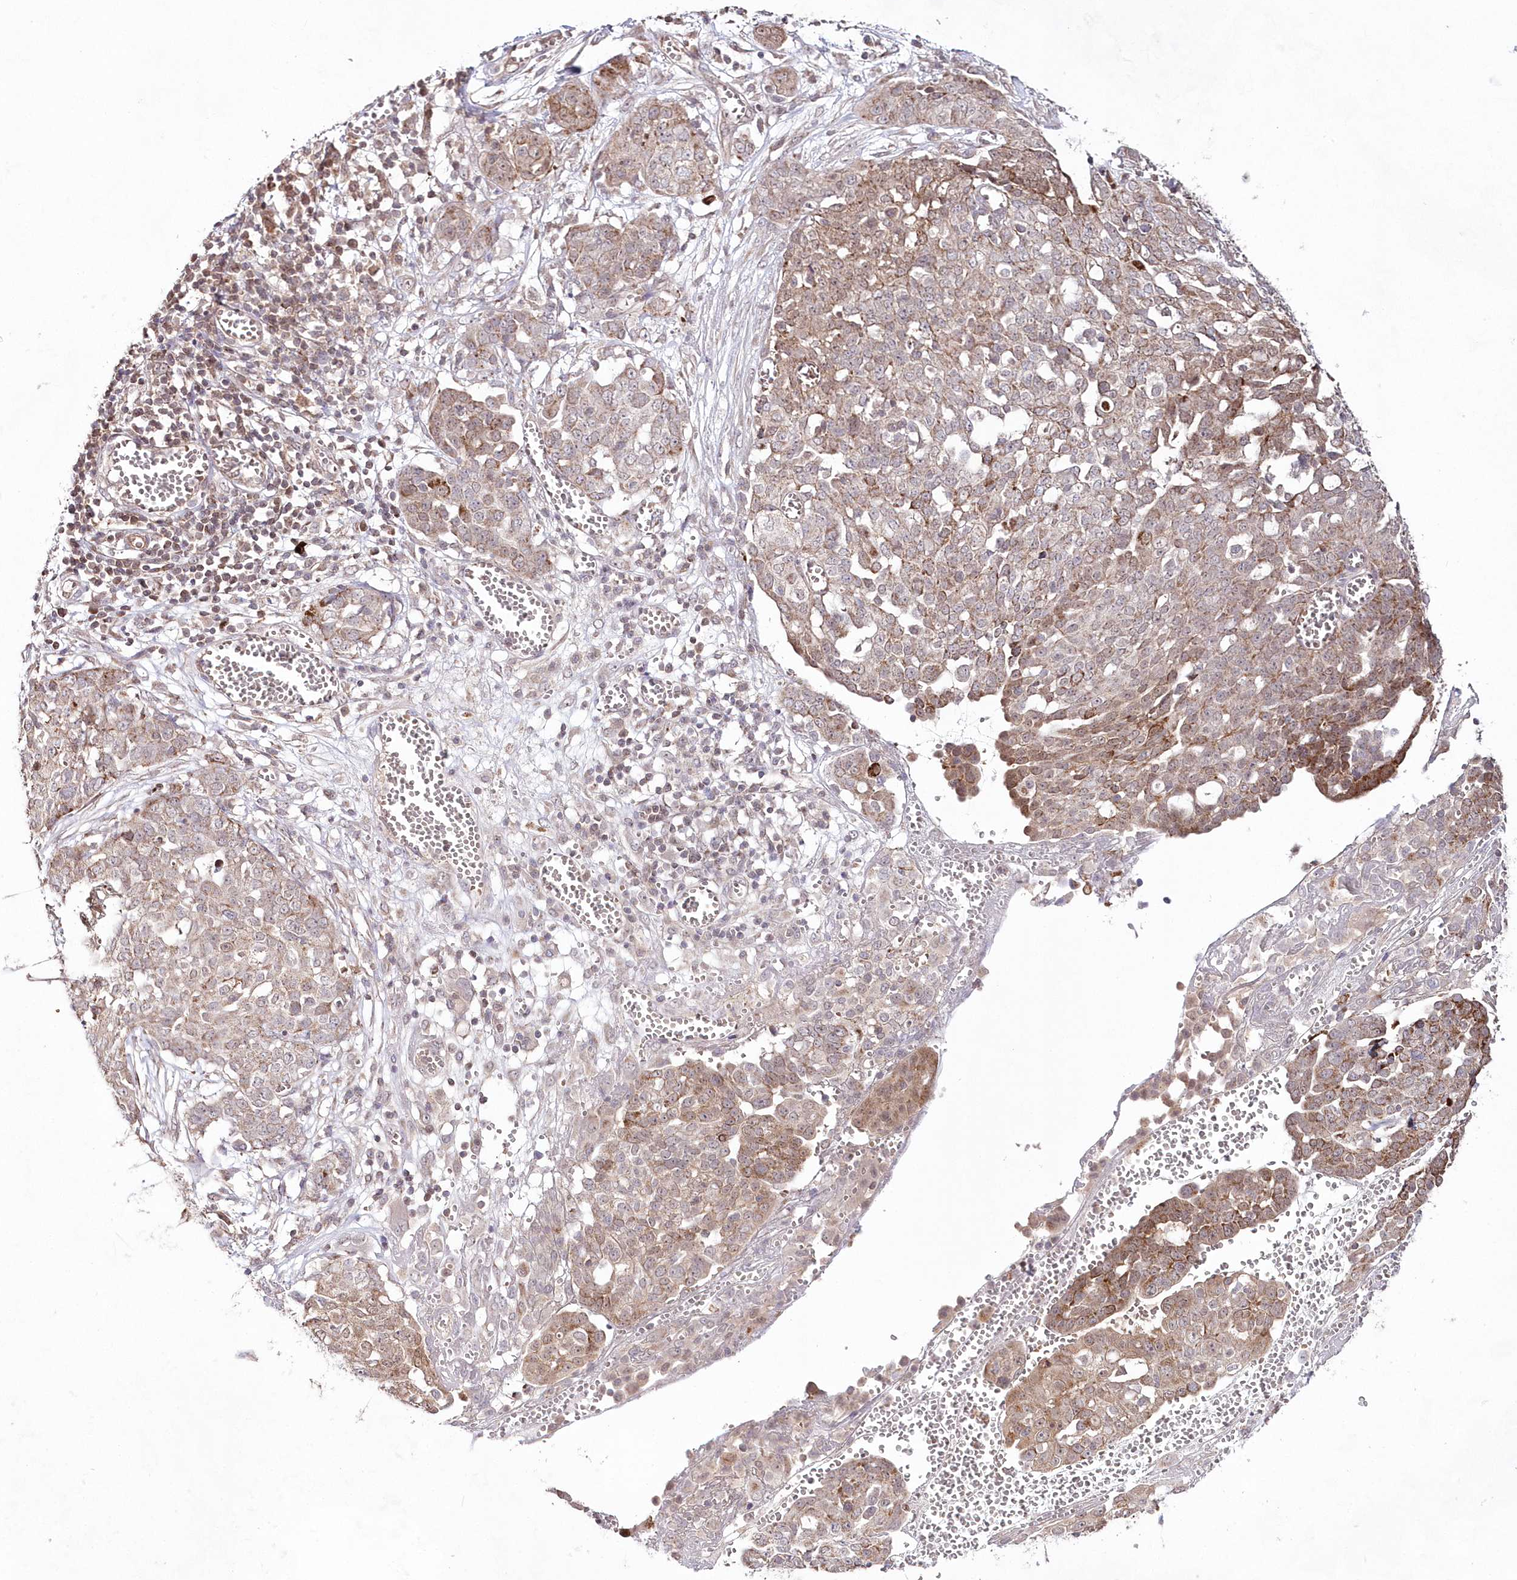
{"staining": {"intensity": "moderate", "quantity": "25%-75%", "location": "cytoplasmic/membranous"}, "tissue": "ovarian cancer", "cell_type": "Tumor cells", "image_type": "cancer", "snomed": [{"axis": "morphology", "description": "Cystadenocarcinoma, serous, NOS"}, {"axis": "topography", "description": "Soft tissue"}, {"axis": "topography", "description": "Ovary"}], "caption": "Immunohistochemistry photomicrograph of human ovarian cancer stained for a protein (brown), which displays medium levels of moderate cytoplasmic/membranous positivity in approximately 25%-75% of tumor cells.", "gene": "IMPA1", "patient": {"sex": "female", "age": 57}}